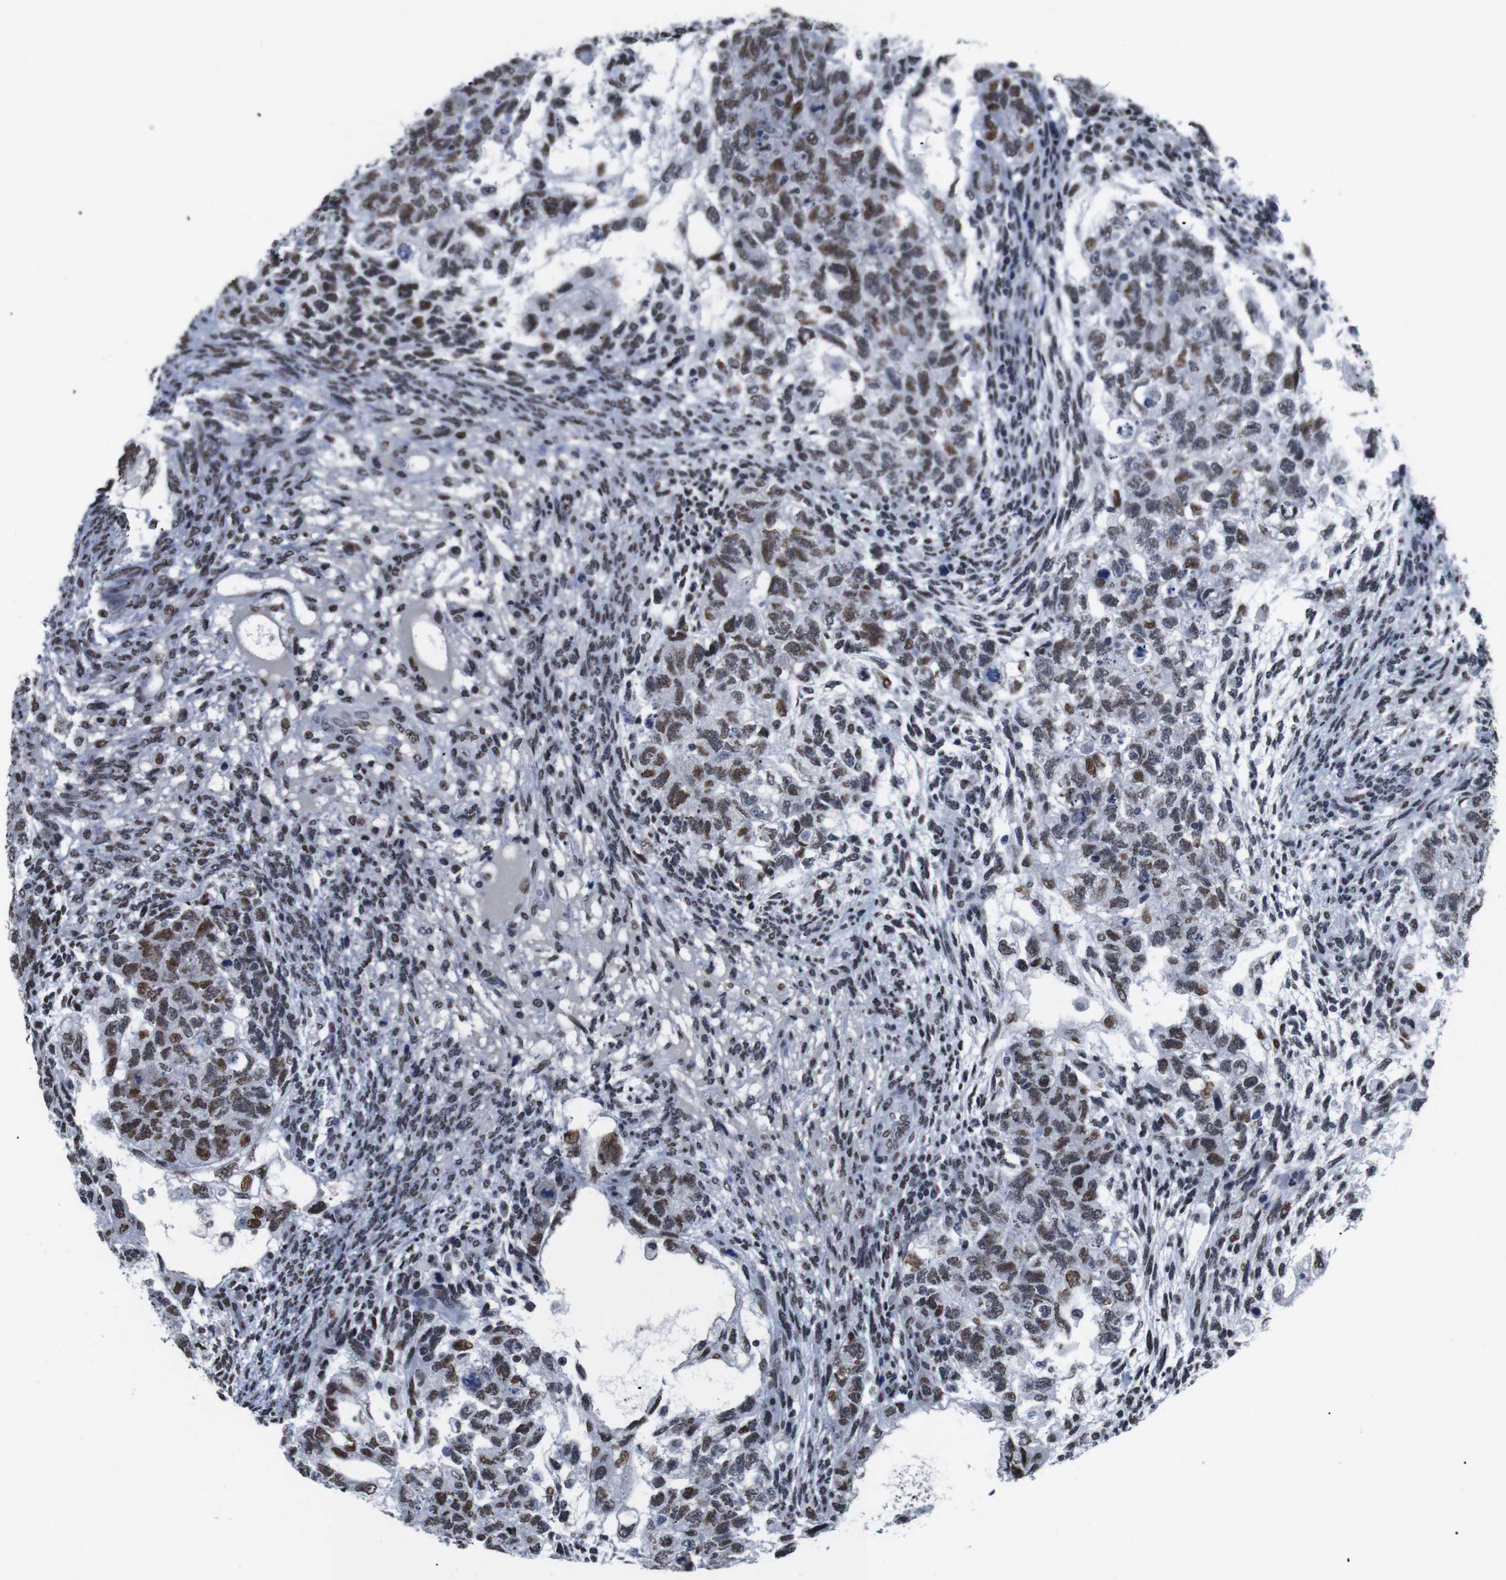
{"staining": {"intensity": "moderate", "quantity": ">75%", "location": "nuclear"}, "tissue": "testis cancer", "cell_type": "Tumor cells", "image_type": "cancer", "snomed": [{"axis": "morphology", "description": "Normal tissue, NOS"}, {"axis": "morphology", "description": "Carcinoma, Embryonal, NOS"}, {"axis": "topography", "description": "Testis"}], "caption": "The image reveals immunohistochemical staining of embryonal carcinoma (testis). There is moderate nuclear positivity is identified in approximately >75% of tumor cells.", "gene": "PIP4P2", "patient": {"sex": "male", "age": 36}}